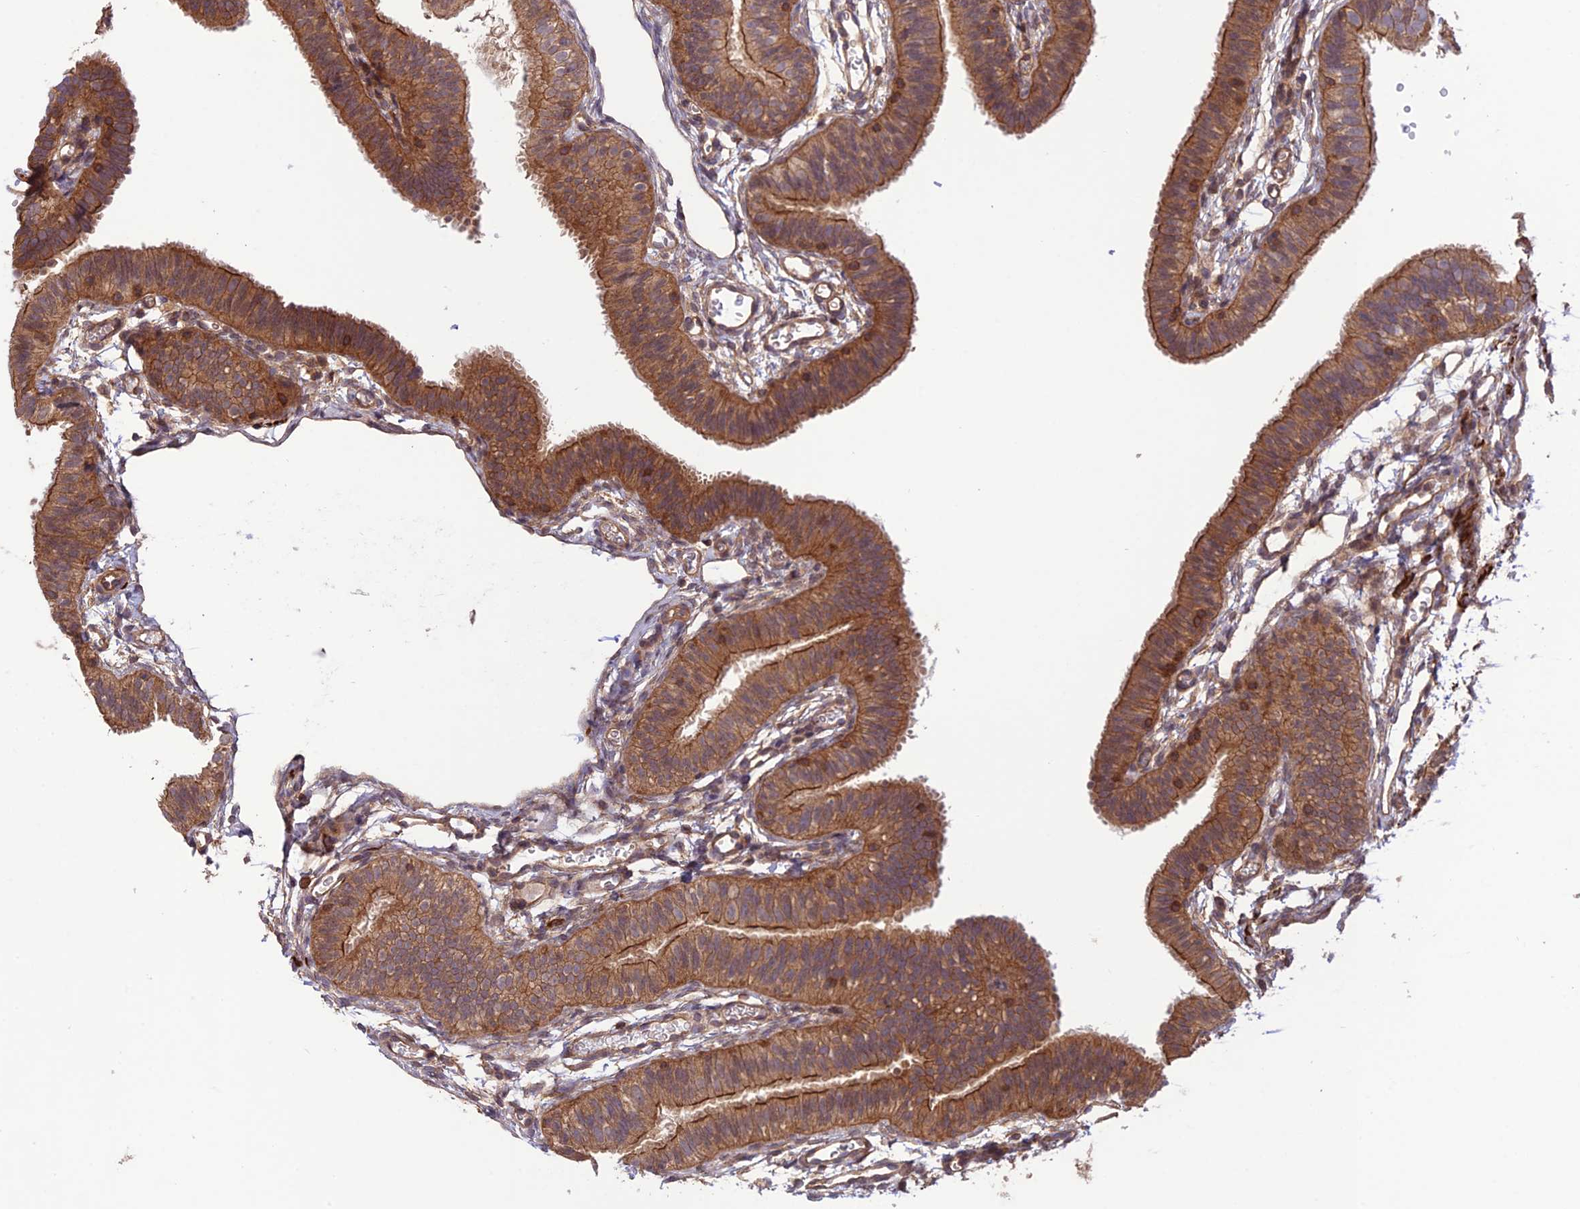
{"staining": {"intensity": "moderate", "quantity": ">75%", "location": "cytoplasmic/membranous"}, "tissue": "fallopian tube", "cell_type": "Glandular cells", "image_type": "normal", "snomed": [{"axis": "morphology", "description": "Normal tissue, NOS"}, {"axis": "topography", "description": "Fallopian tube"}], "caption": "Moderate cytoplasmic/membranous staining for a protein is present in approximately >75% of glandular cells of unremarkable fallopian tube using immunohistochemistry.", "gene": "FCHSD1", "patient": {"sex": "female", "age": 35}}